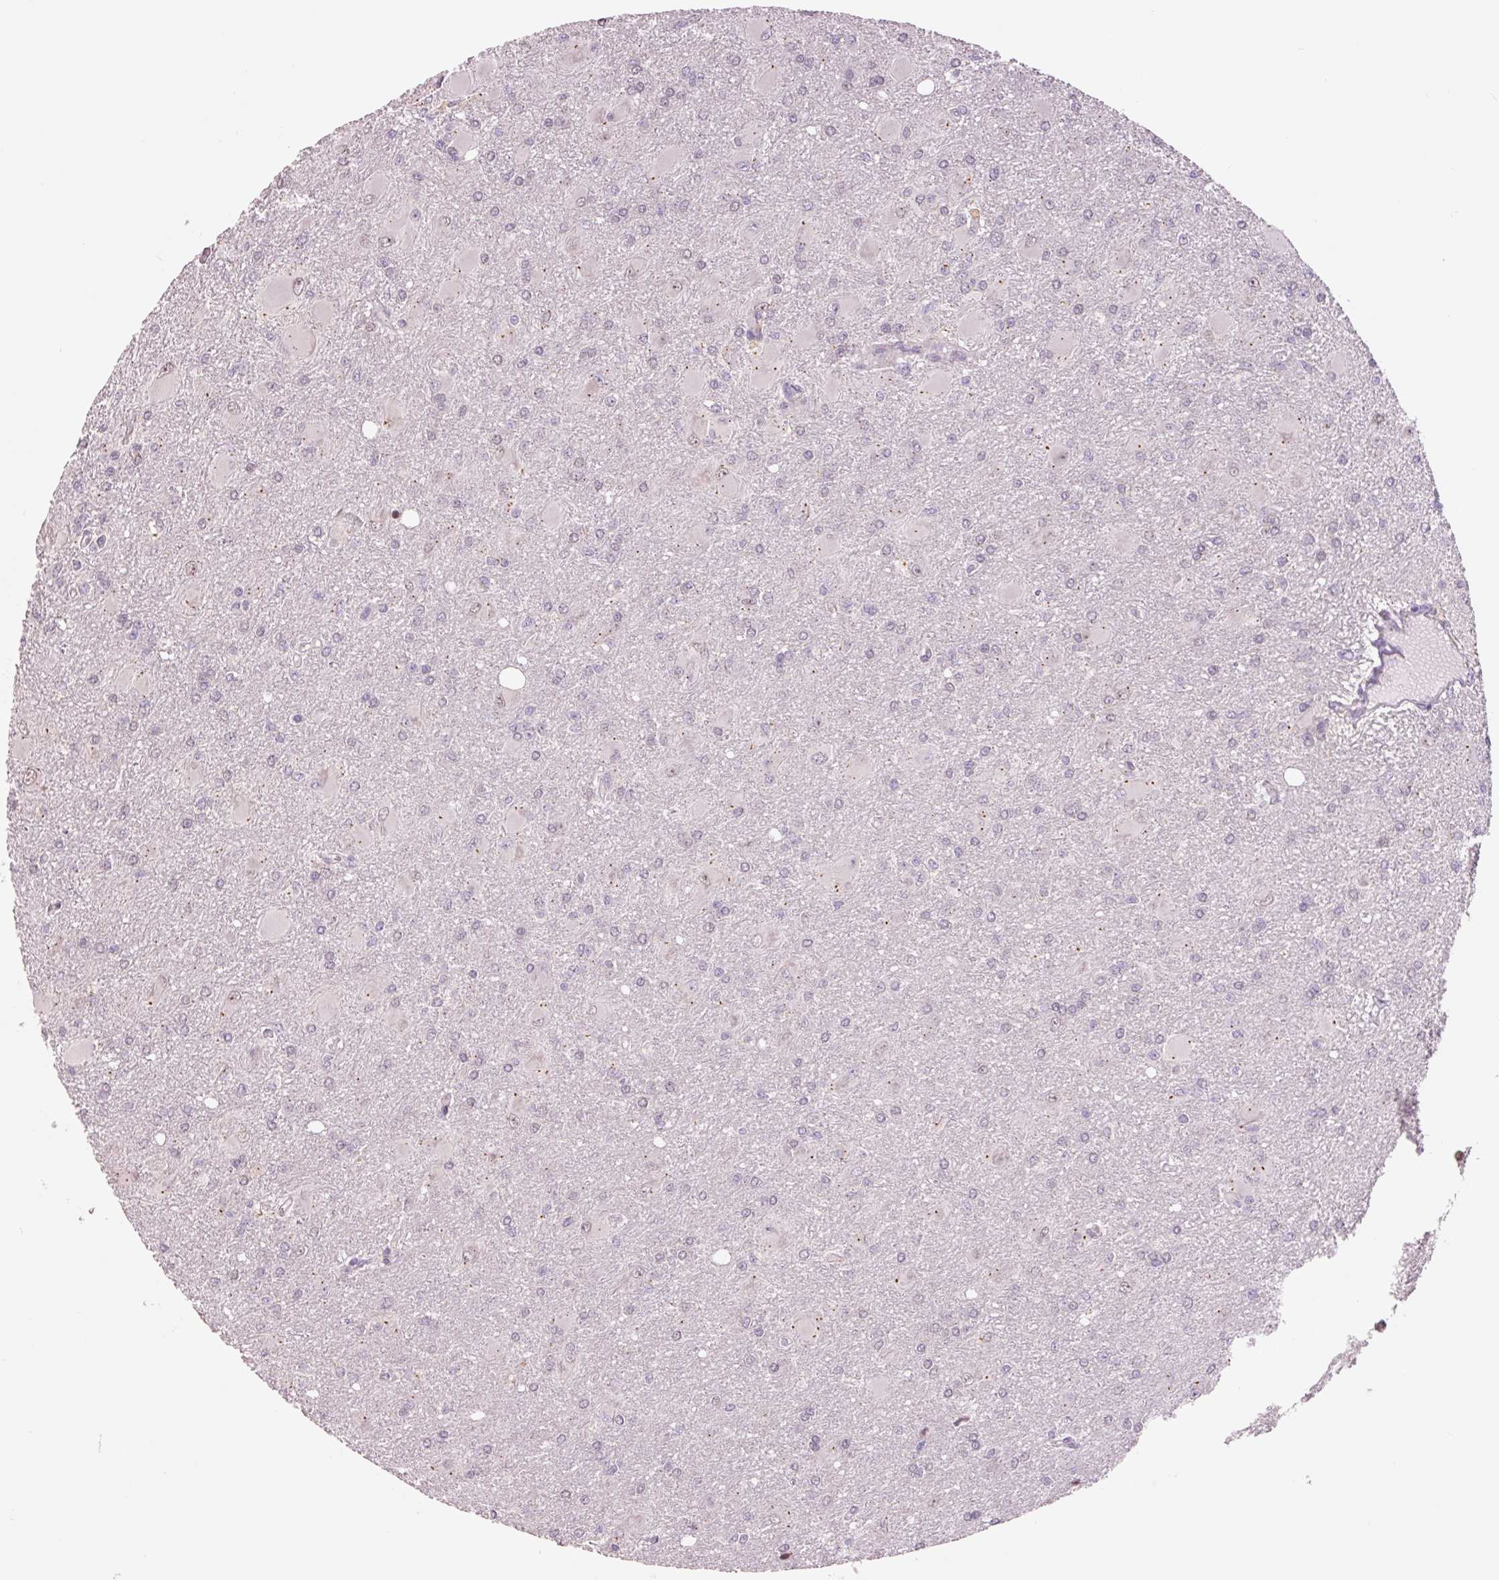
{"staining": {"intensity": "negative", "quantity": "none", "location": "none"}, "tissue": "glioma", "cell_type": "Tumor cells", "image_type": "cancer", "snomed": [{"axis": "morphology", "description": "Glioma, malignant, High grade"}, {"axis": "topography", "description": "Brain"}], "caption": "Tumor cells are negative for protein expression in human glioma.", "gene": "DAPP1", "patient": {"sex": "male", "age": 67}}